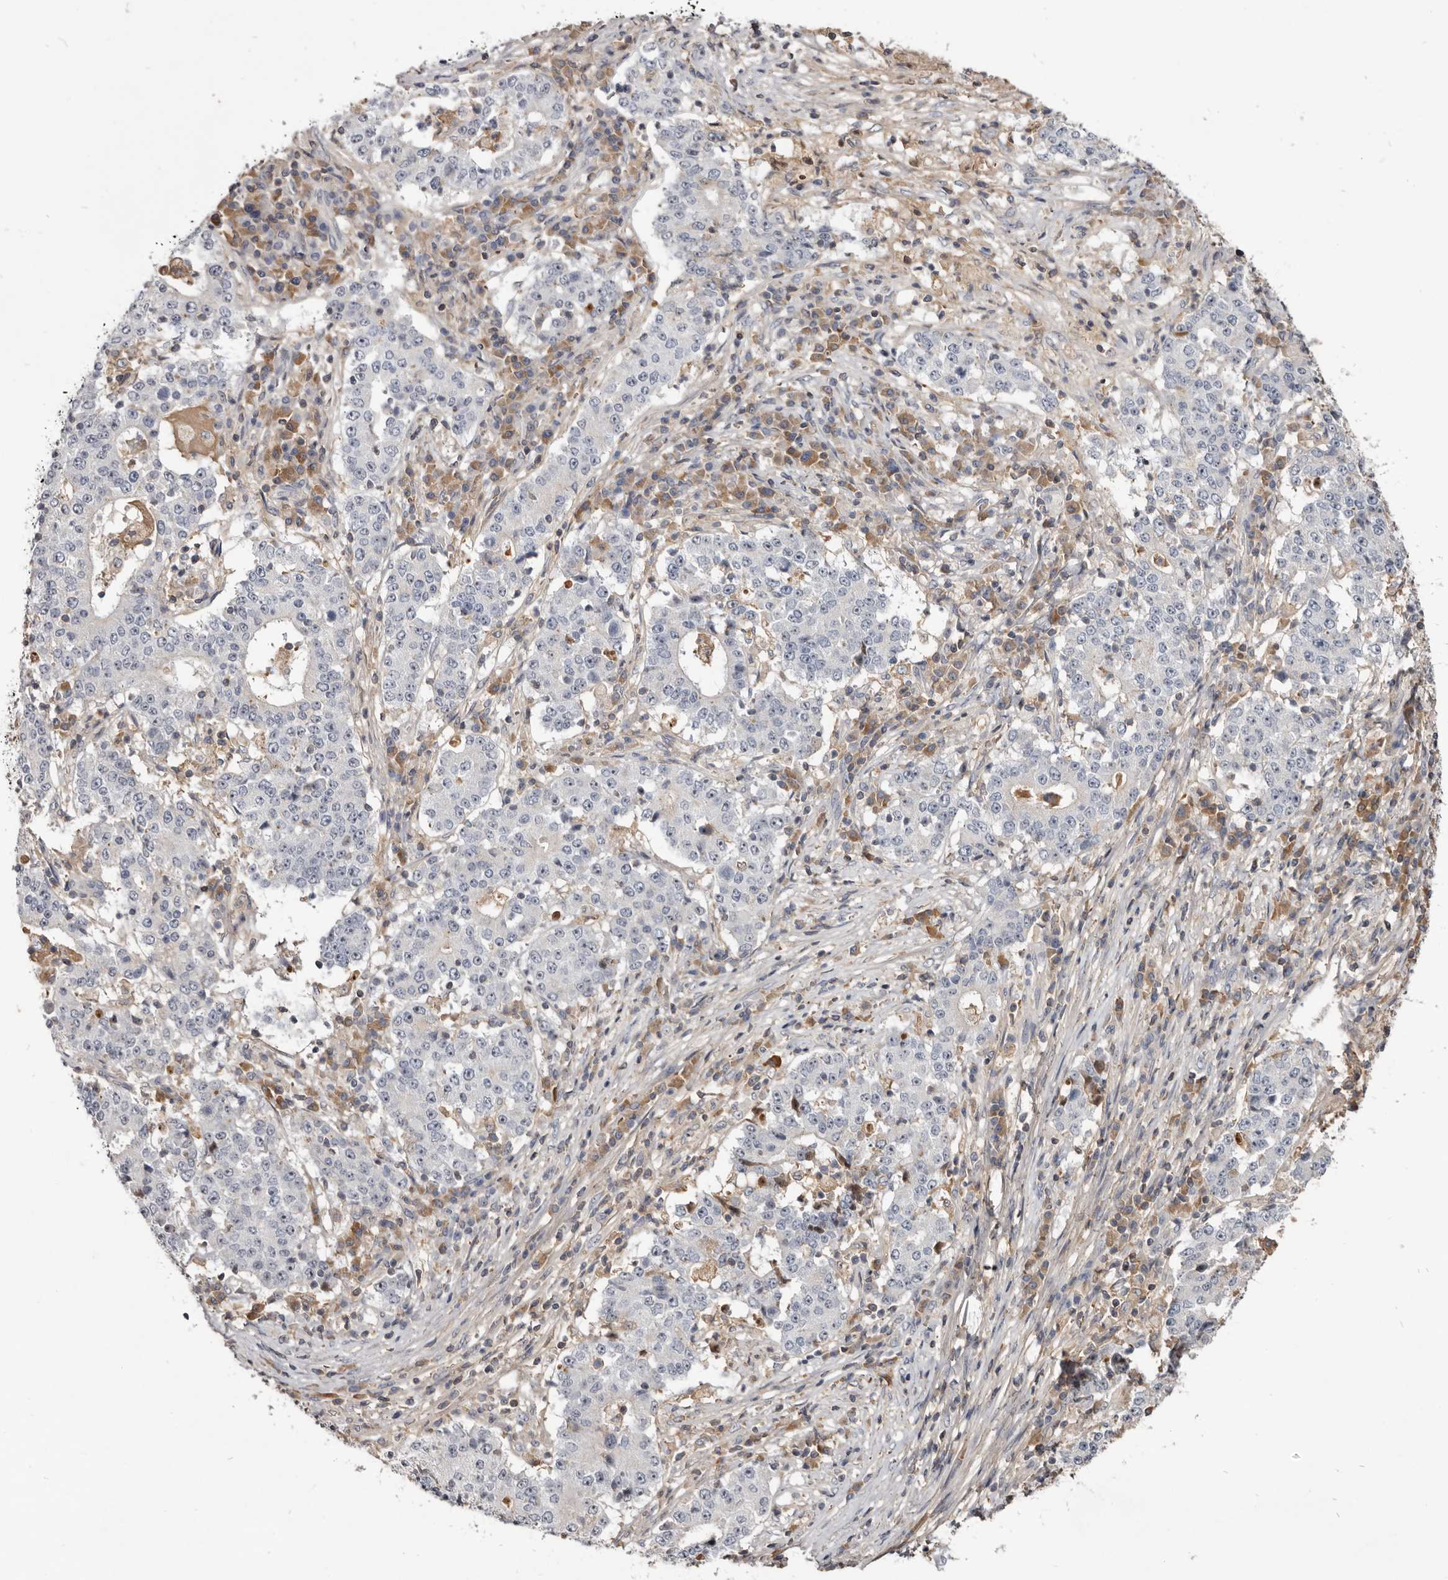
{"staining": {"intensity": "negative", "quantity": "none", "location": "none"}, "tissue": "stomach cancer", "cell_type": "Tumor cells", "image_type": "cancer", "snomed": [{"axis": "morphology", "description": "Adenocarcinoma, NOS"}, {"axis": "topography", "description": "Stomach"}], "caption": "Tumor cells are negative for brown protein staining in stomach cancer (adenocarcinoma).", "gene": "TTC39A", "patient": {"sex": "male", "age": 59}}